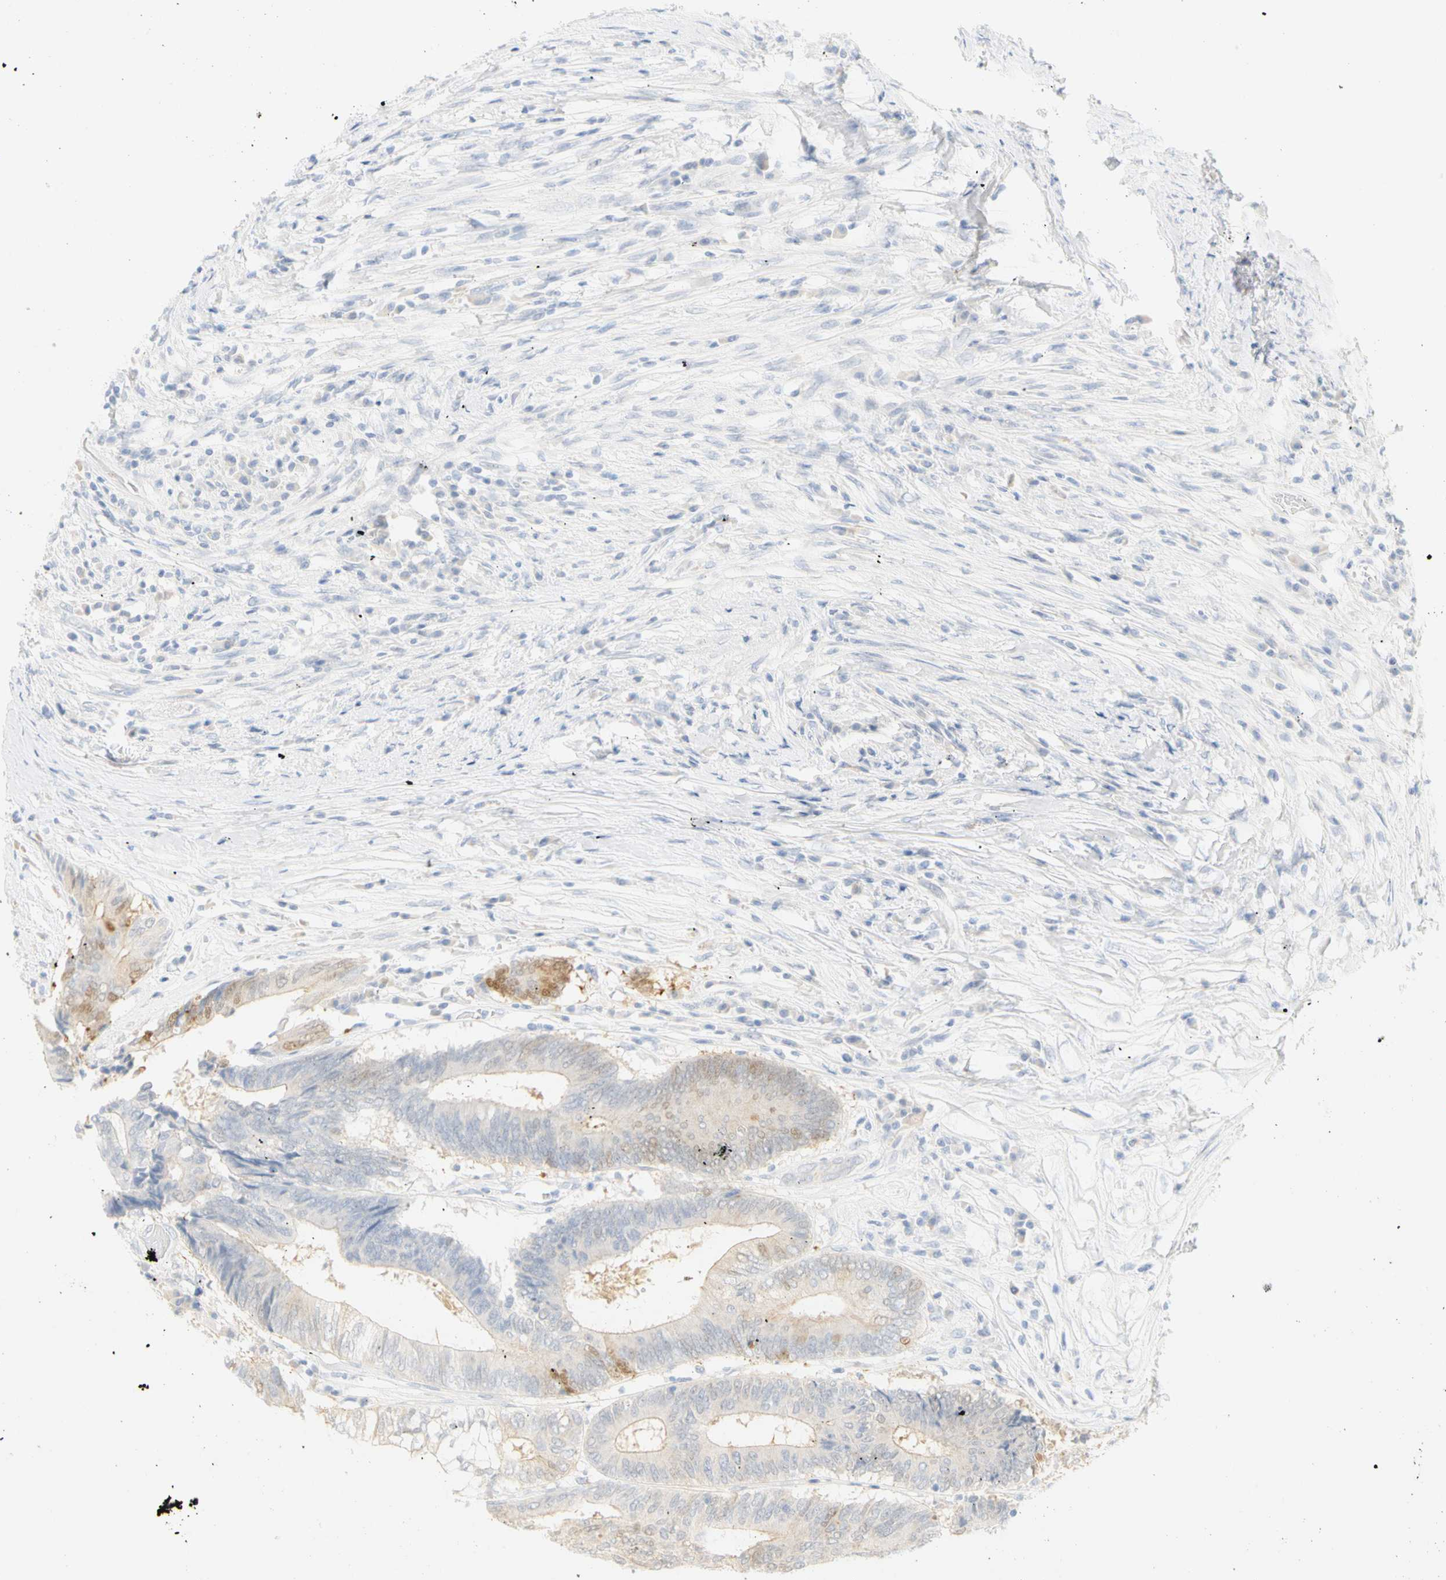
{"staining": {"intensity": "weak", "quantity": "<25%", "location": "cytoplasmic/membranous"}, "tissue": "colorectal cancer", "cell_type": "Tumor cells", "image_type": "cancer", "snomed": [{"axis": "morphology", "description": "Adenocarcinoma, NOS"}, {"axis": "topography", "description": "Rectum"}], "caption": "A photomicrograph of human colorectal cancer (adenocarcinoma) is negative for staining in tumor cells.", "gene": "SELENBP1", "patient": {"sex": "male", "age": 63}}